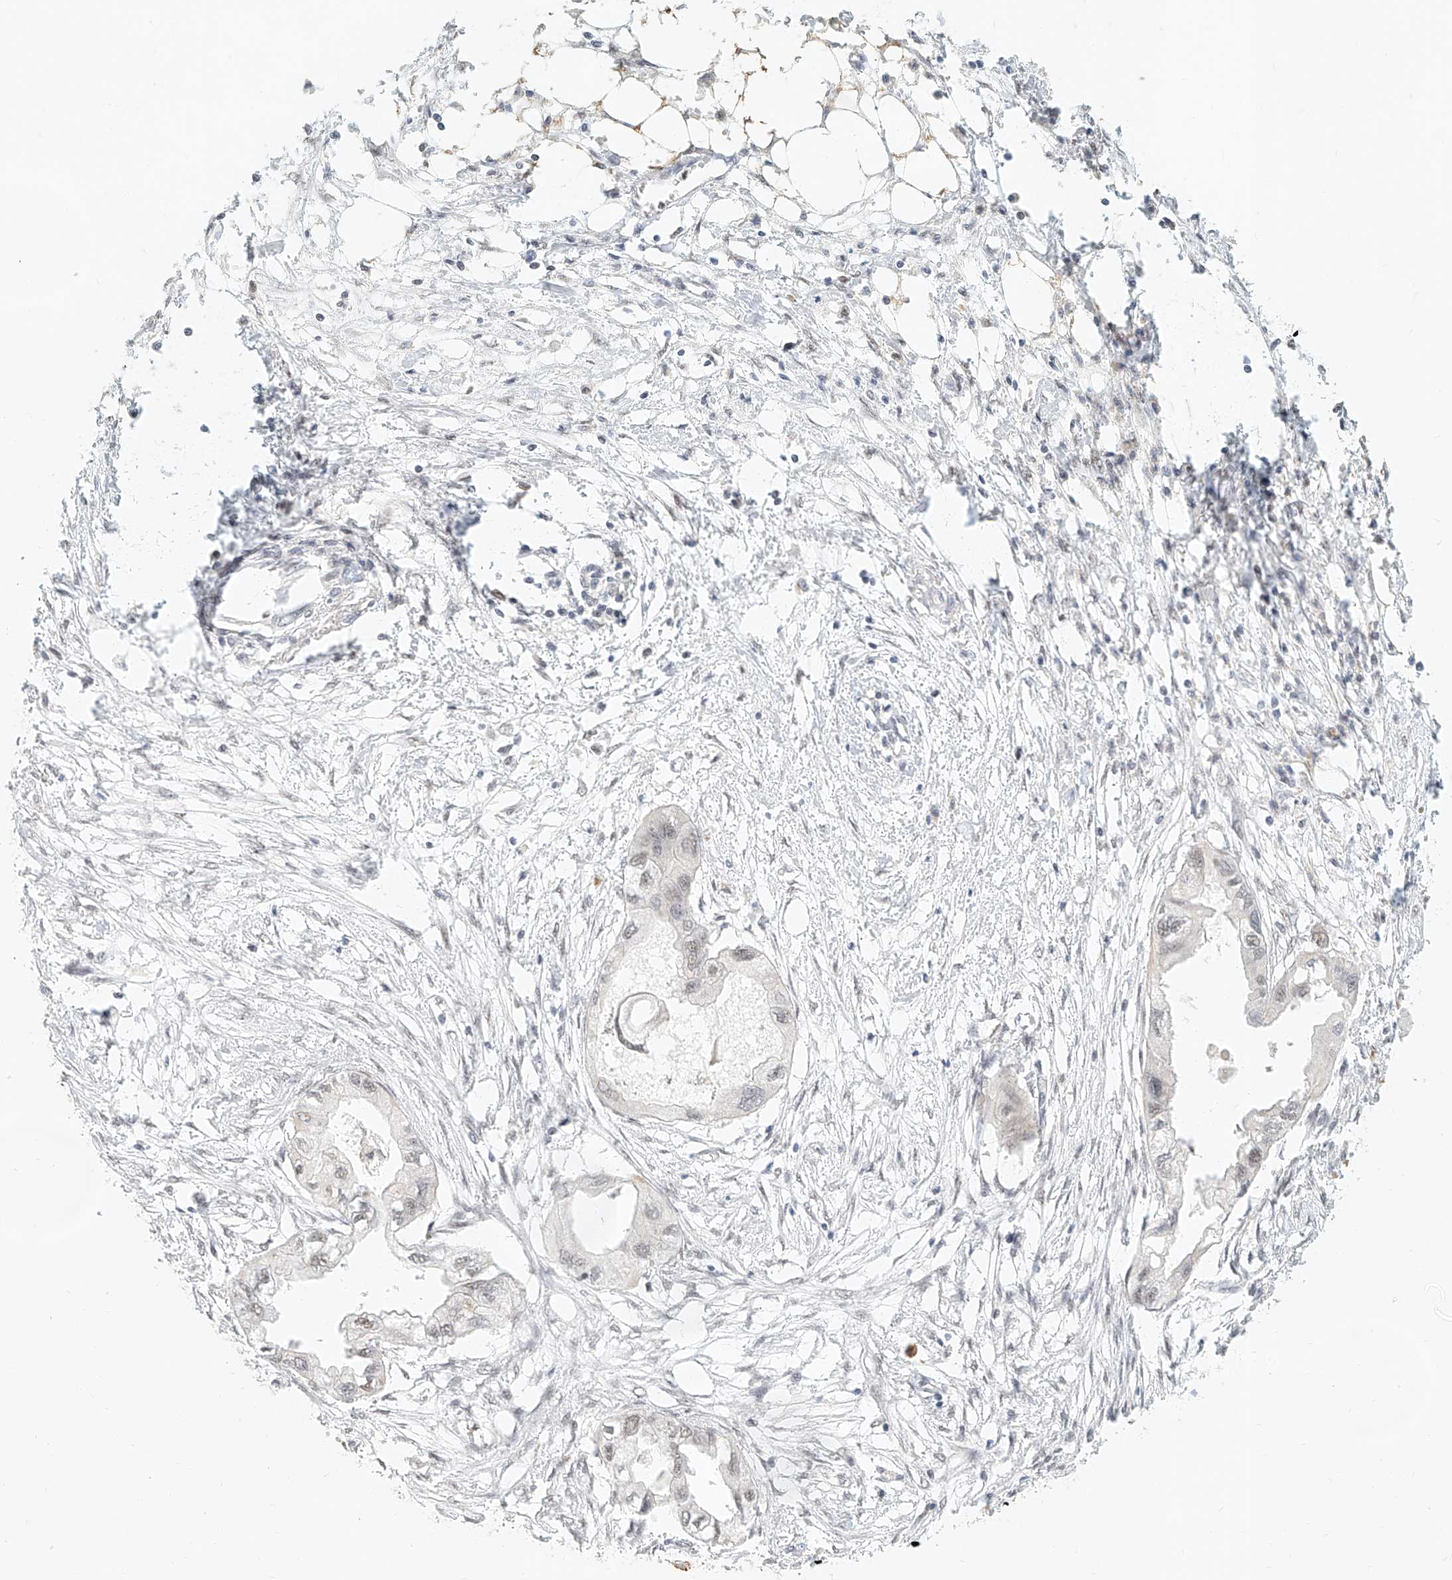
{"staining": {"intensity": "weak", "quantity": "25%-75%", "location": "nuclear"}, "tissue": "endometrial cancer", "cell_type": "Tumor cells", "image_type": "cancer", "snomed": [{"axis": "morphology", "description": "Adenocarcinoma, NOS"}, {"axis": "morphology", "description": "Adenocarcinoma, metastatic, NOS"}, {"axis": "topography", "description": "Adipose tissue"}, {"axis": "topography", "description": "Endometrium"}], "caption": "A histopathology image of endometrial adenocarcinoma stained for a protein reveals weak nuclear brown staining in tumor cells. (DAB = brown stain, brightfield microscopy at high magnification).", "gene": "CXorf58", "patient": {"sex": "female", "age": 67}}